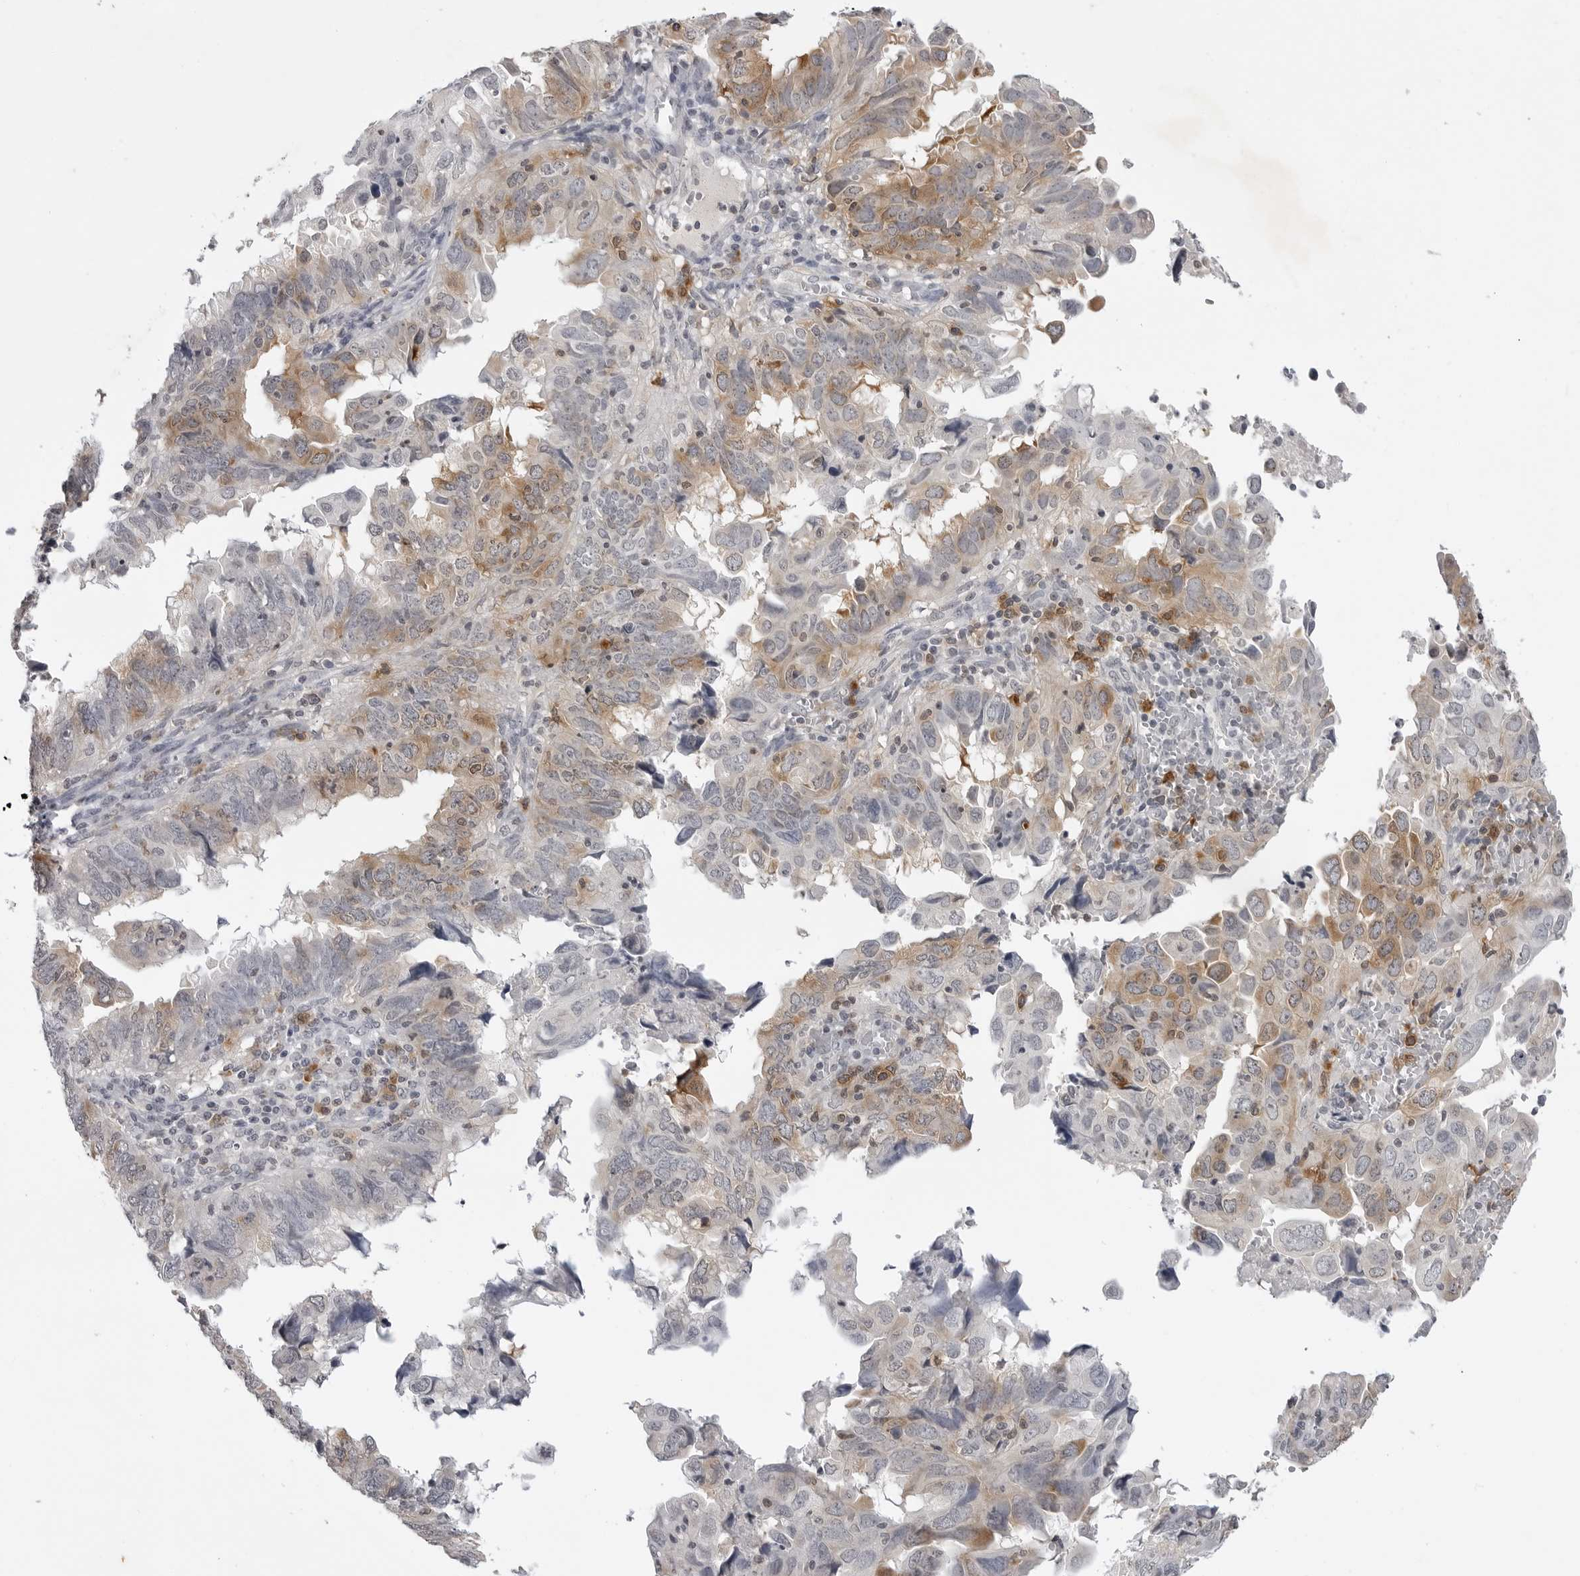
{"staining": {"intensity": "moderate", "quantity": "<25%", "location": "cytoplasmic/membranous"}, "tissue": "endometrial cancer", "cell_type": "Tumor cells", "image_type": "cancer", "snomed": [{"axis": "morphology", "description": "Adenocarcinoma, NOS"}, {"axis": "topography", "description": "Uterus"}], "caption": "Immunohistochemistry (IHC) micrograph of neoplastic tissue: human endometrial cancer (adenocarcinoma) stained using immunohistochemistry exhibits low levels of moderate protein expression localized specifically in the cytoplasmic/membranous of tumor cells, appearing as a cytoplasmic/membranous brown color.", "gene": "RRM1", "patient": {"sex": "female", "age": 77}}